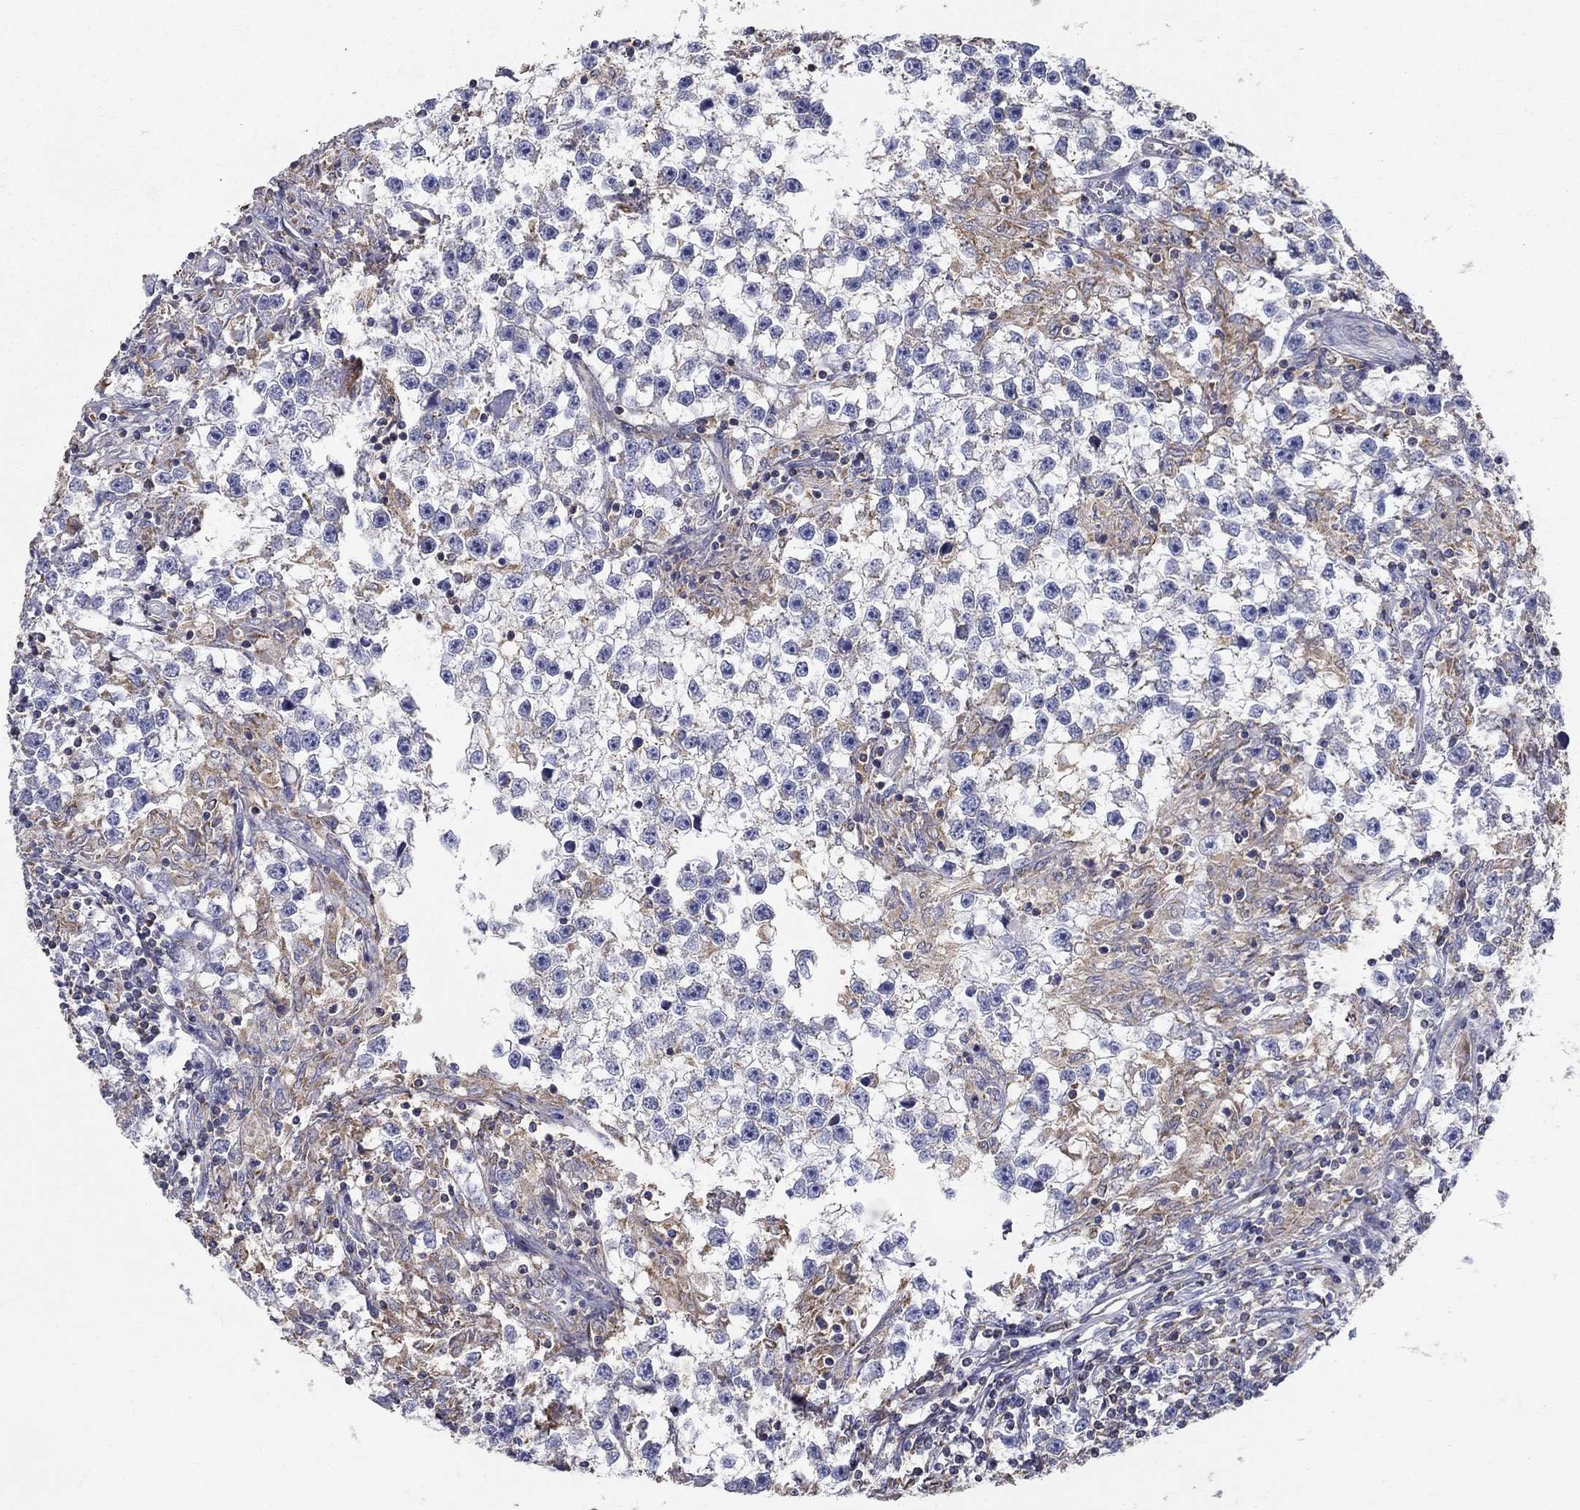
{"staining": {"intensity": "weak", "quantity": "<25%", "location": "cytoplasmic/membranous"}, "tissue": "testis cancer", "cell_type": "Tumor cells", "image_type": "cancer", "snomed": [{"axis": "morphology", "description": "Seminoma, NOS"}, {"axis": "topography", "description": "Testis"}], "caption": "There is no significant positivity in tumor cells of testis cancer. The staining was performed using DAB (3,3'-diaminobenzidine) to visualize the protein expression in brown, while the nuclei were stained in blue with hematoxylin (Magnification: 20x).", "gene": "NME5", "patient": {"sex": "male", "age": 59}}